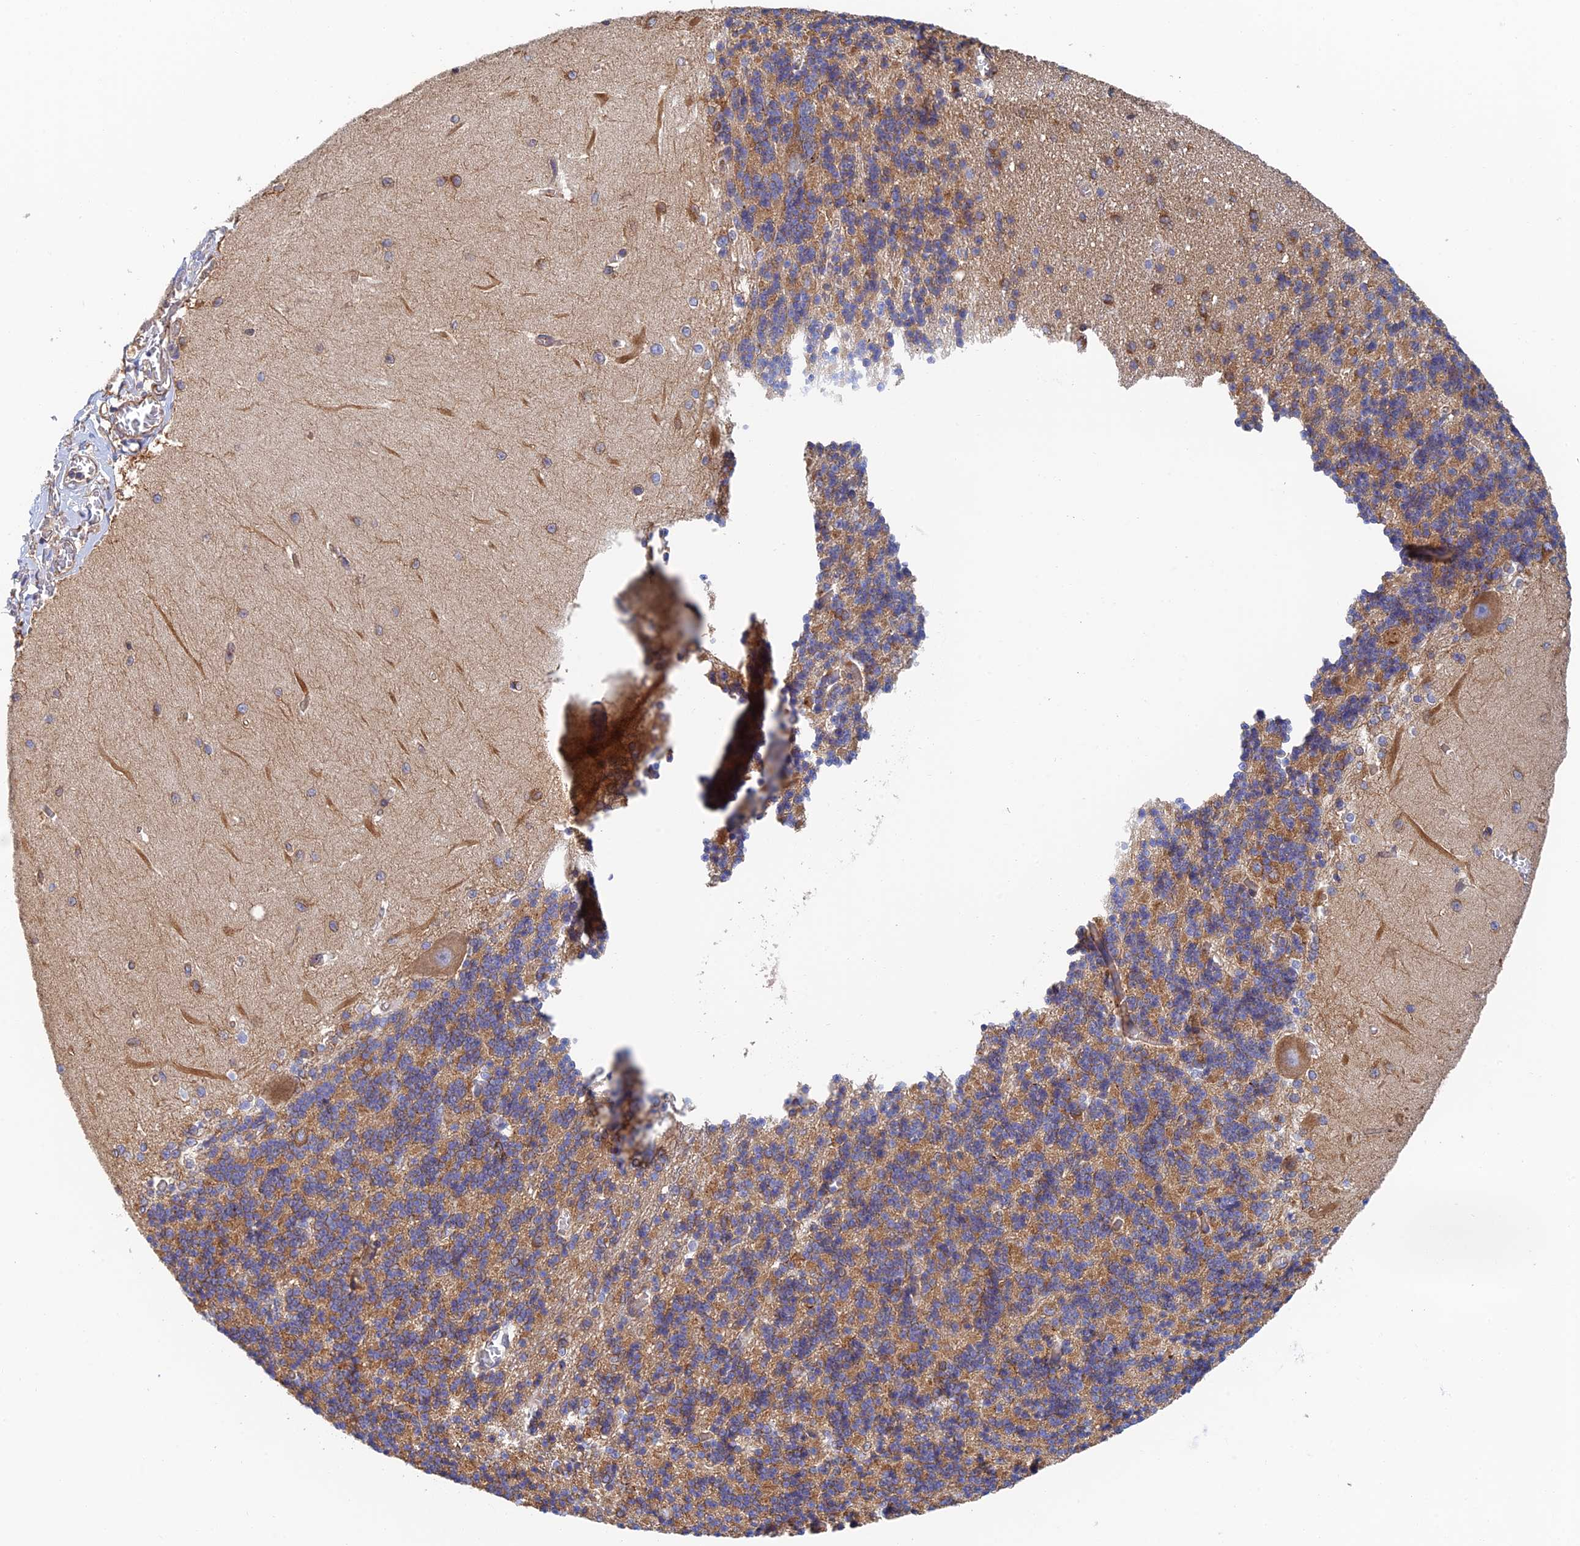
{"staining": {"intensity": "moderate", "quantity": ">75%", "location": "cytoplasmic/membranous"}, "tissue": "cerebellum", "cell_type": "Cells in granular layer", "image_type": "normal", "snomed": [{"axis": "morphology", "description": "Normal tissue, NOS"}, {"axis": "topography", "description": "Cerebellum"}], "caption": "Unremarkable cerebellum demonstrates moderate cytoplasmic/membranous positivity in approximately >75% of cells in granular layer, visualized by immunohistochemistry. Immunohistochemistry (ihc) stains the protein of interest in brown and the nuclei are stained blue.", "gene": "DCTN2", "patient": {"sex": "male", "age": 37}}